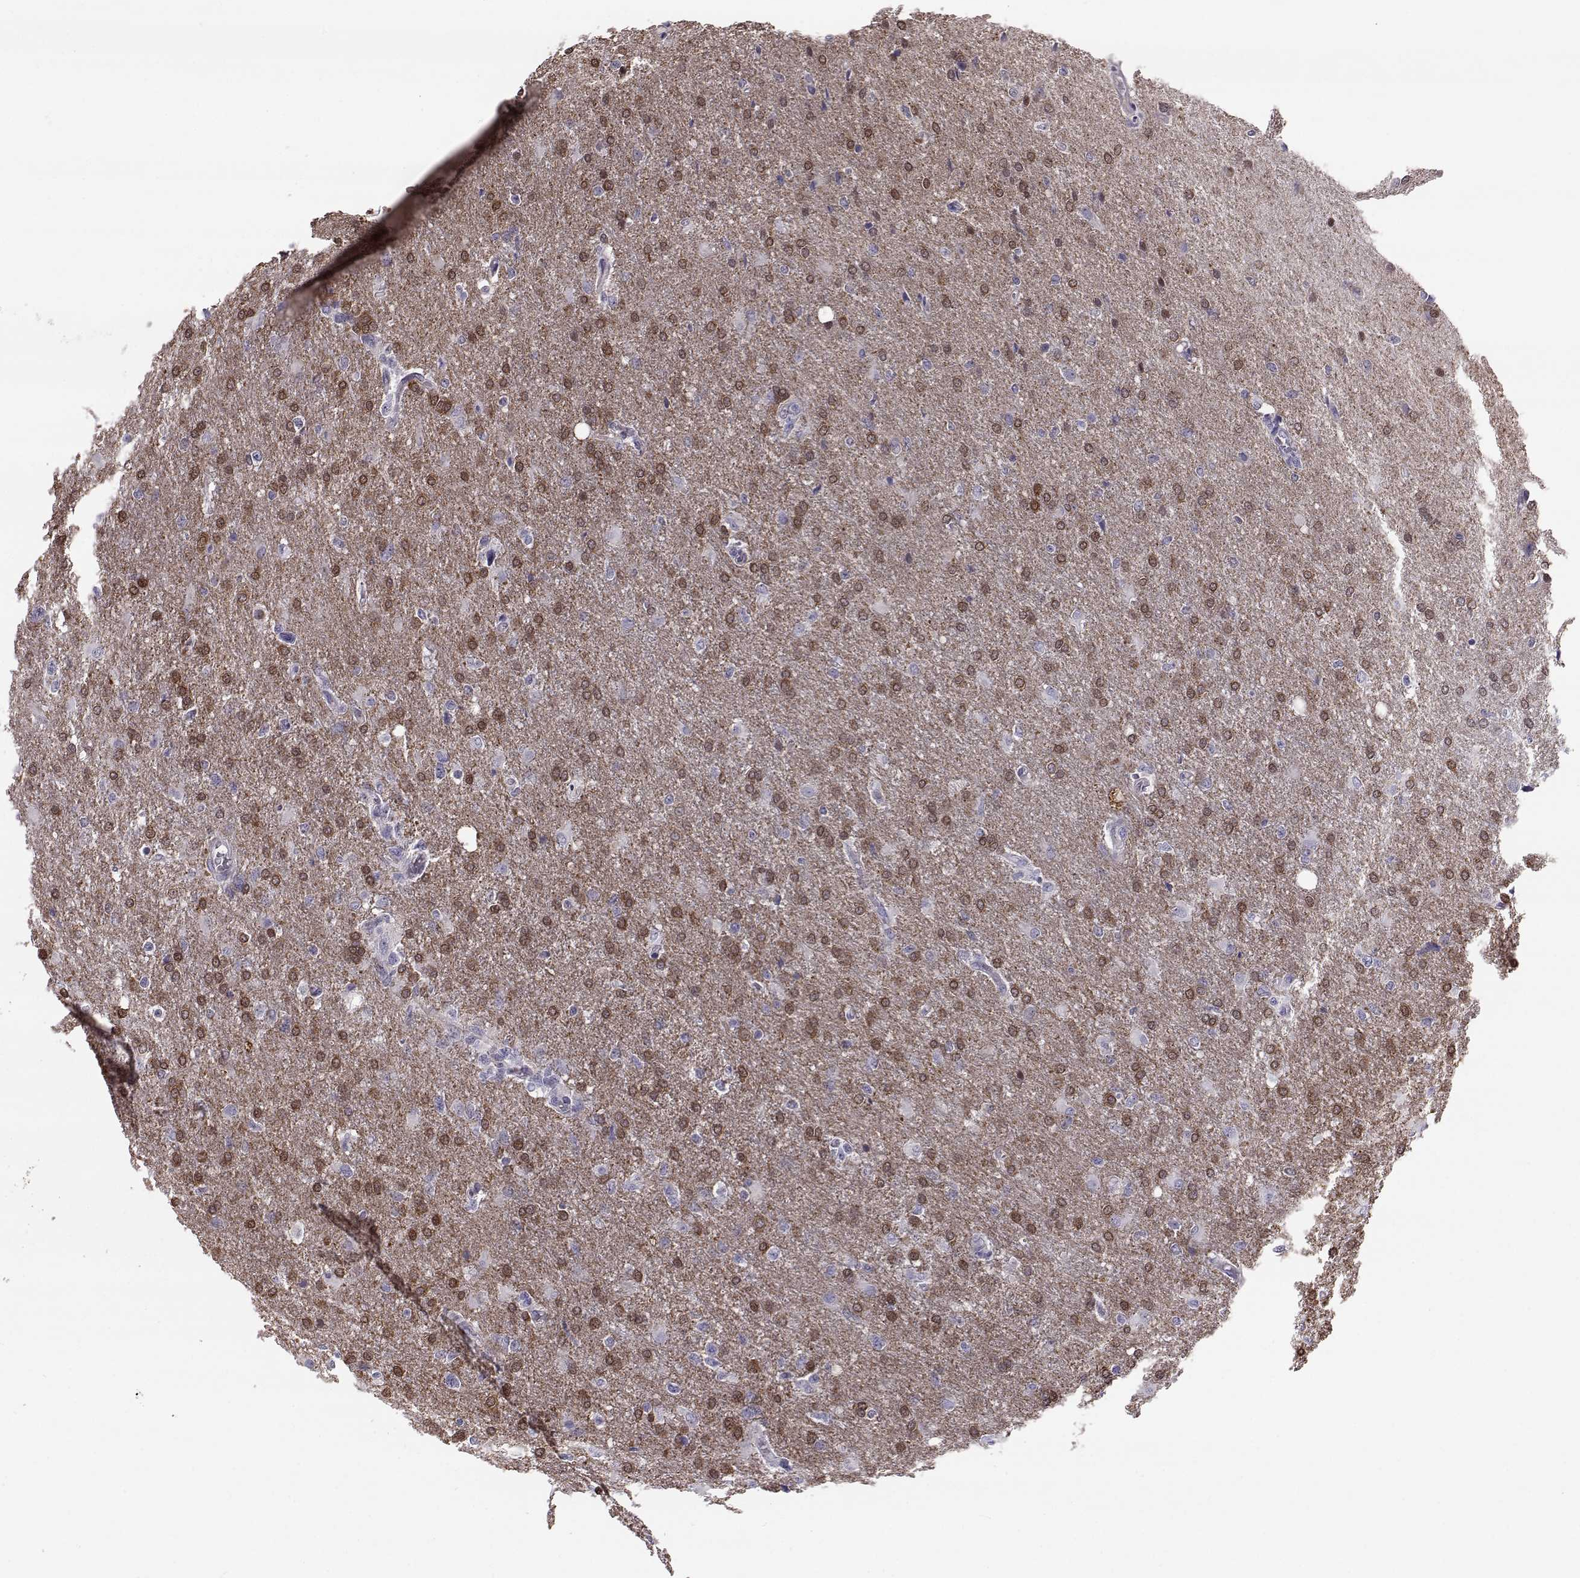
{"staining": {"intensity": "moderate", "quantity": ">75%", "location": "cytoplasmic/membranous"}, "tissue": "glioma", "cell_type": "Tumor cells", "image_type": "cancer", "snomed": [{"axis": "morphology", "description": "Glioma, malignant, High grade"}, {"axis": "topography", "description": "Cerebral cortex"}], "caption": "A histopathology image showing moderate cytoplasmic/membranous expression in approximately >75% of tumor cells in high-grade glioma (malignant), as visualized by brown immunohistochemical staining.", "gene": "ADGRG5", "patient": {"sex": "male", "age": 79}}